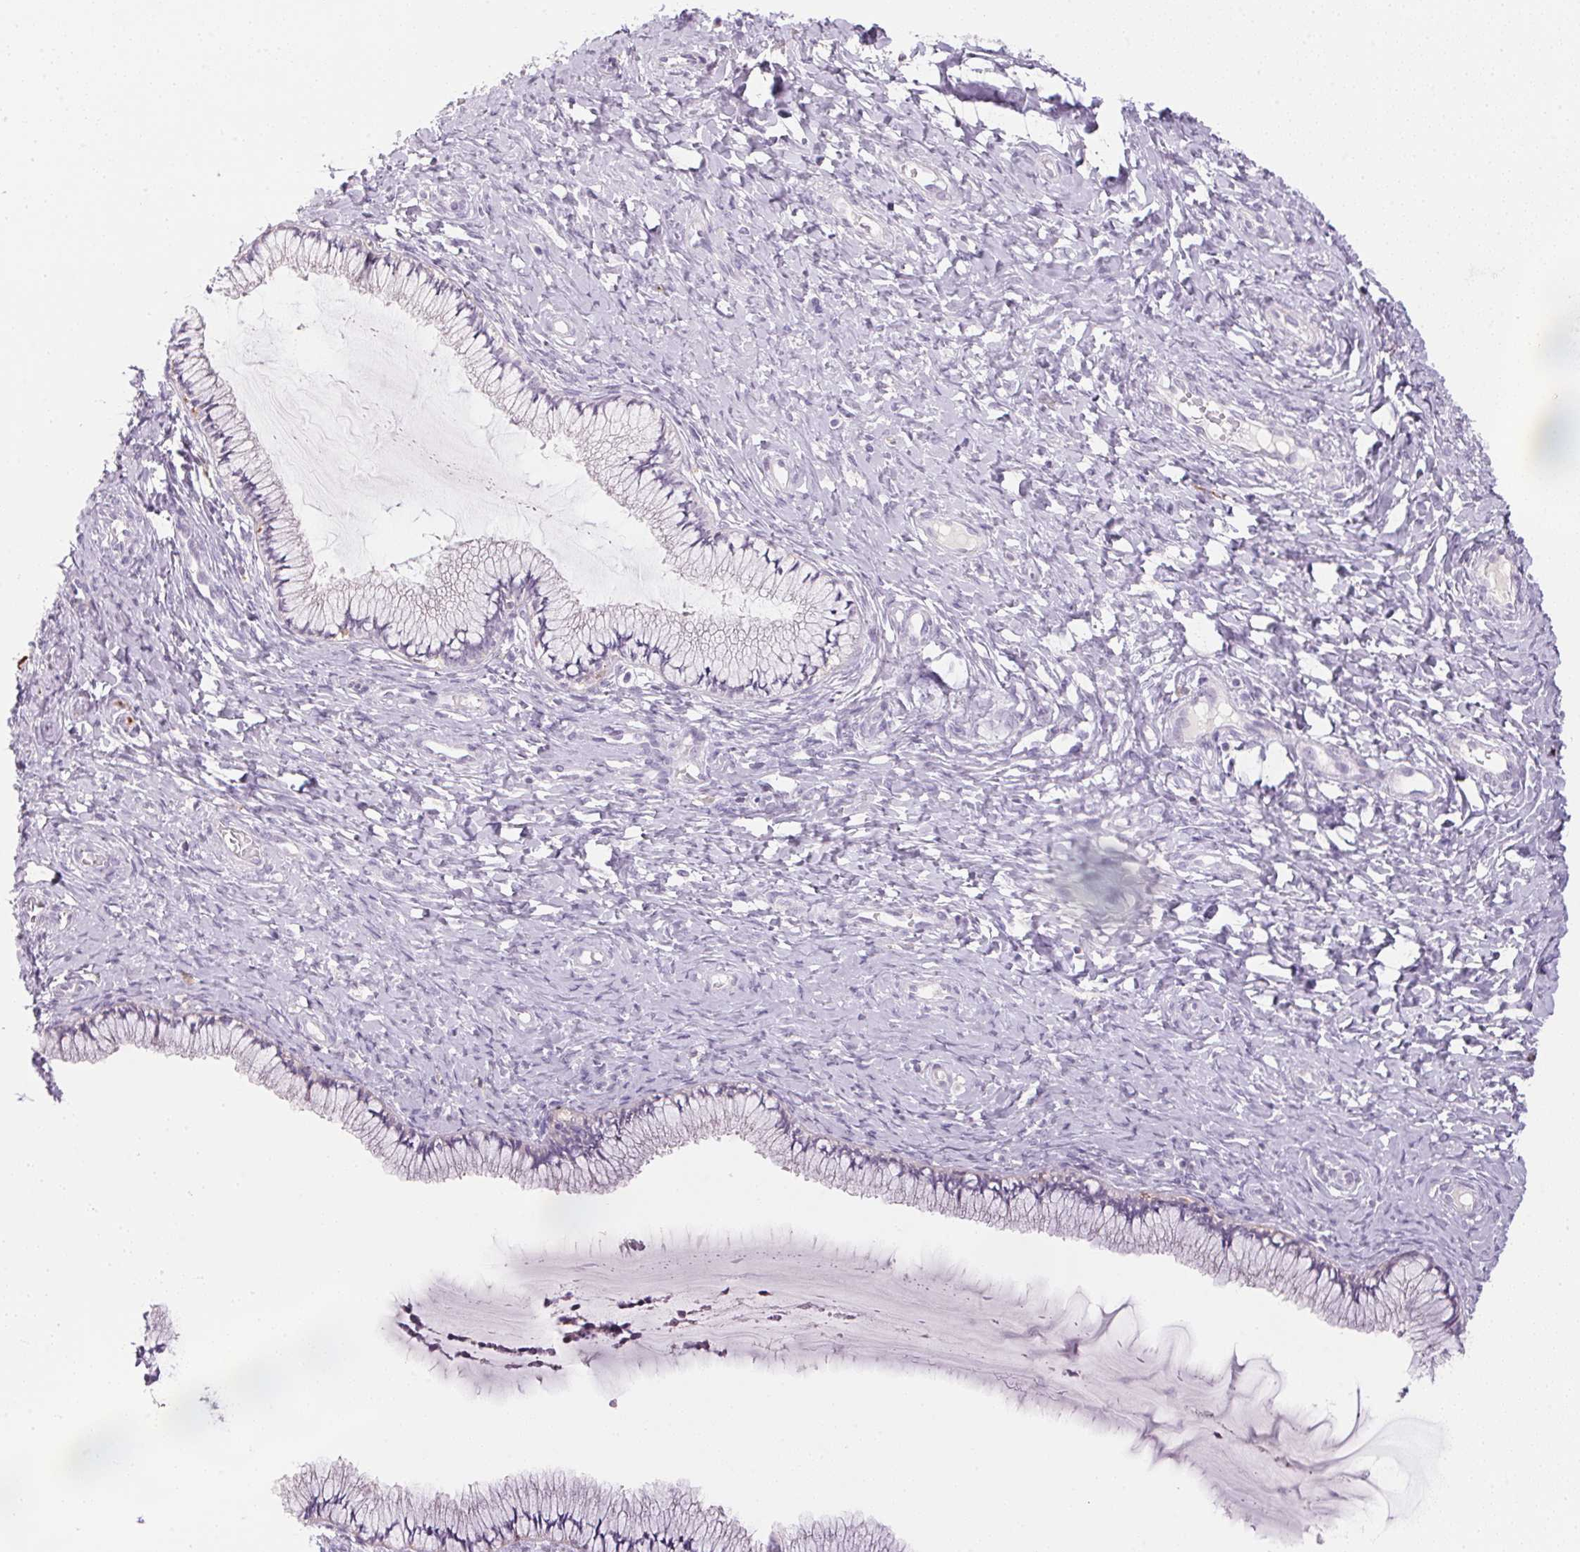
{"staining": {"intensity": "negative", "quantity": "none", "location": "none"}, "tissue": "cervix", "cell_type": "Glandular cells", "image_type": "normal", "snomed": [{"axis": "morphology", "description": "Normal tissue, NOS"}, {"axis": "topography", "description": "Cervix"}], "caption": "The IHC image has no significant expression in glandular cells of cervix.", "gene": "ECPAS", "patient": {"sex": "female", "age": 37}}